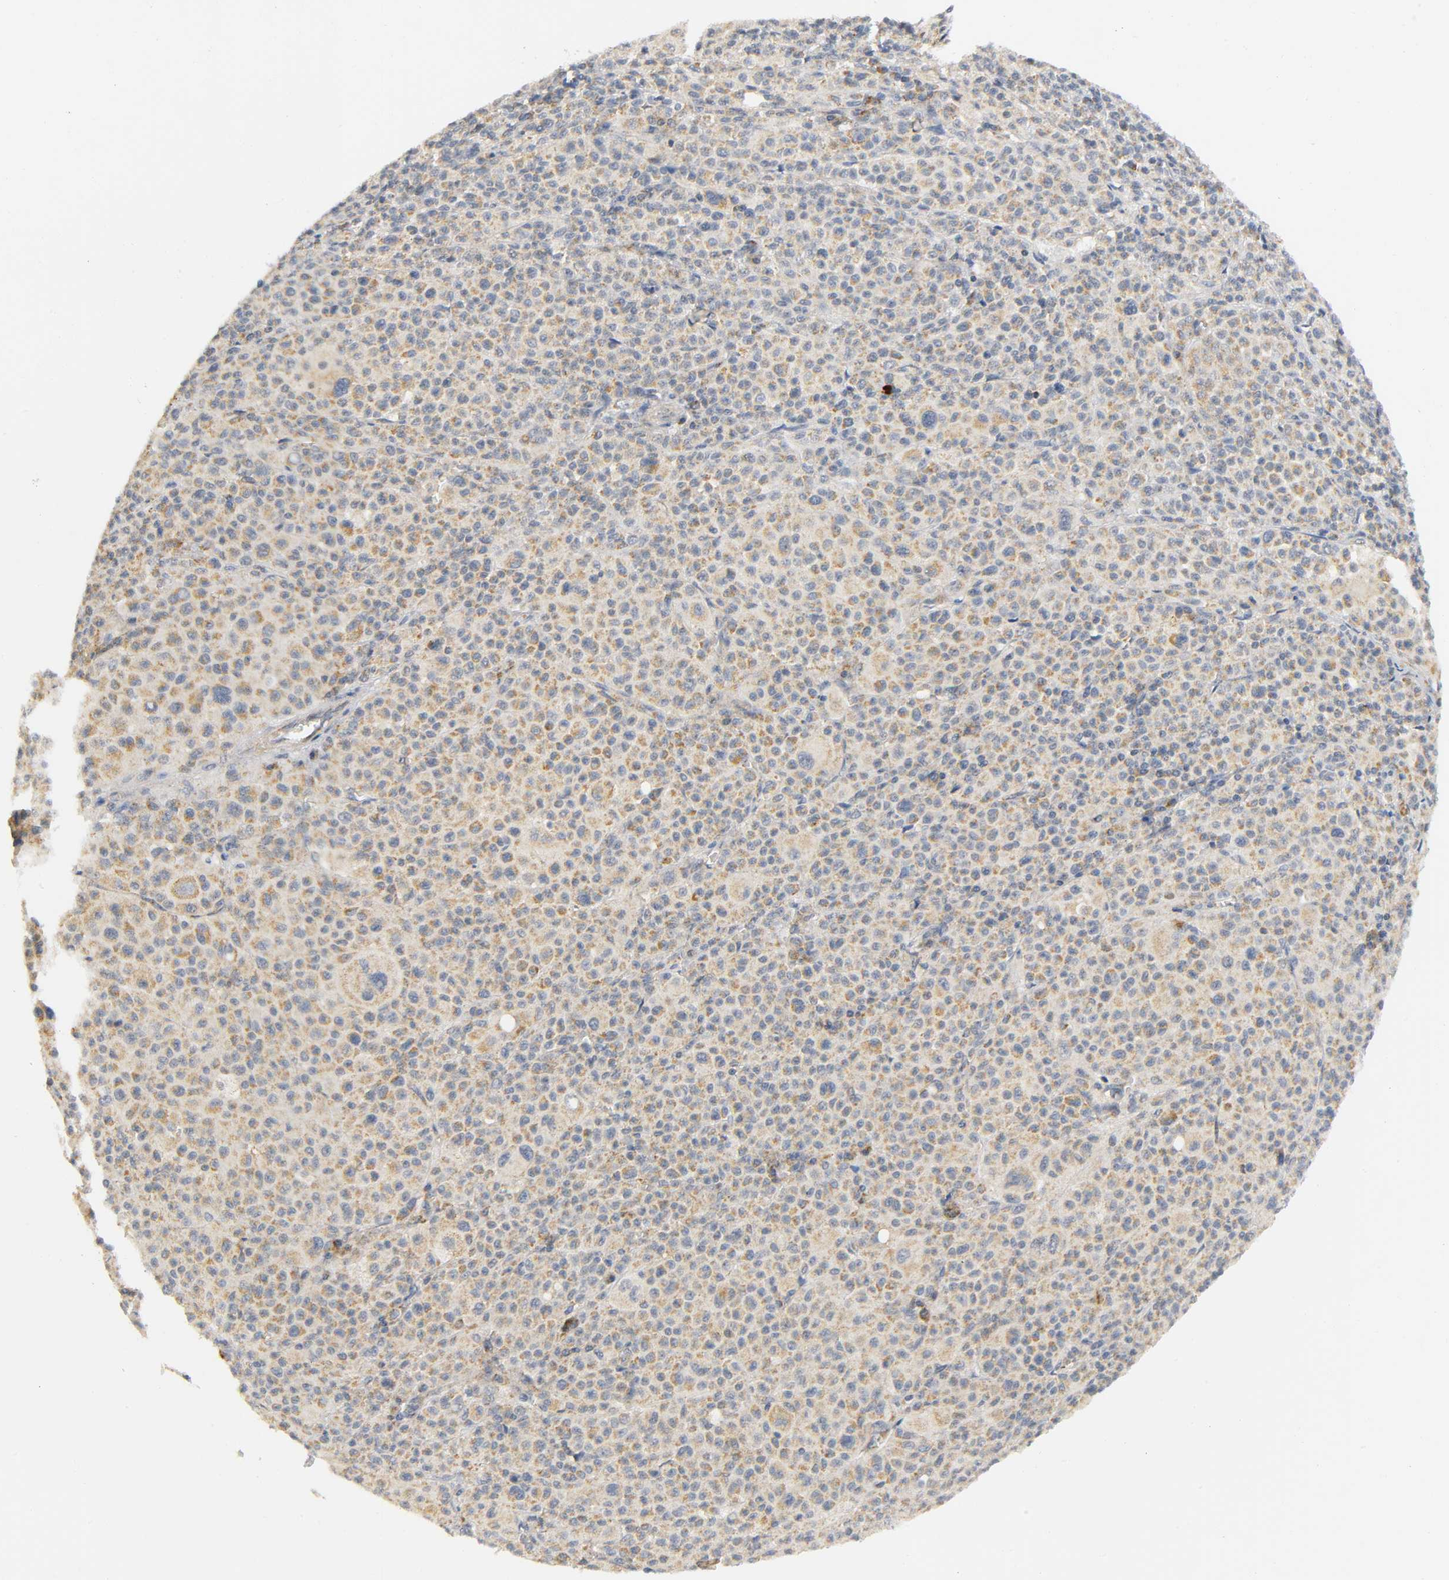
{"staining": {"intensity": "moderate", "quantity": ">75%", "location": "cytoplasmic/membranous"}, "tissue": "melanoma", "cell_type": "Tumor cells", "image_type": "cancer", "snomed": [{"axis": "morphology", "description": "Malignant melanoma, Metastatic site"}, {"axis": "topography", "description": "Skin"}], "caption": "Immunohistochemistry (IHC) micrograph of human melanoma stained for a protein (brown), which demonstrates medium levels of moderate cytoplasmic/membranous positivity in about >75% of tumor cells.", "gene": "NRP1", "patient": {"sex": "female", "age": 74}}